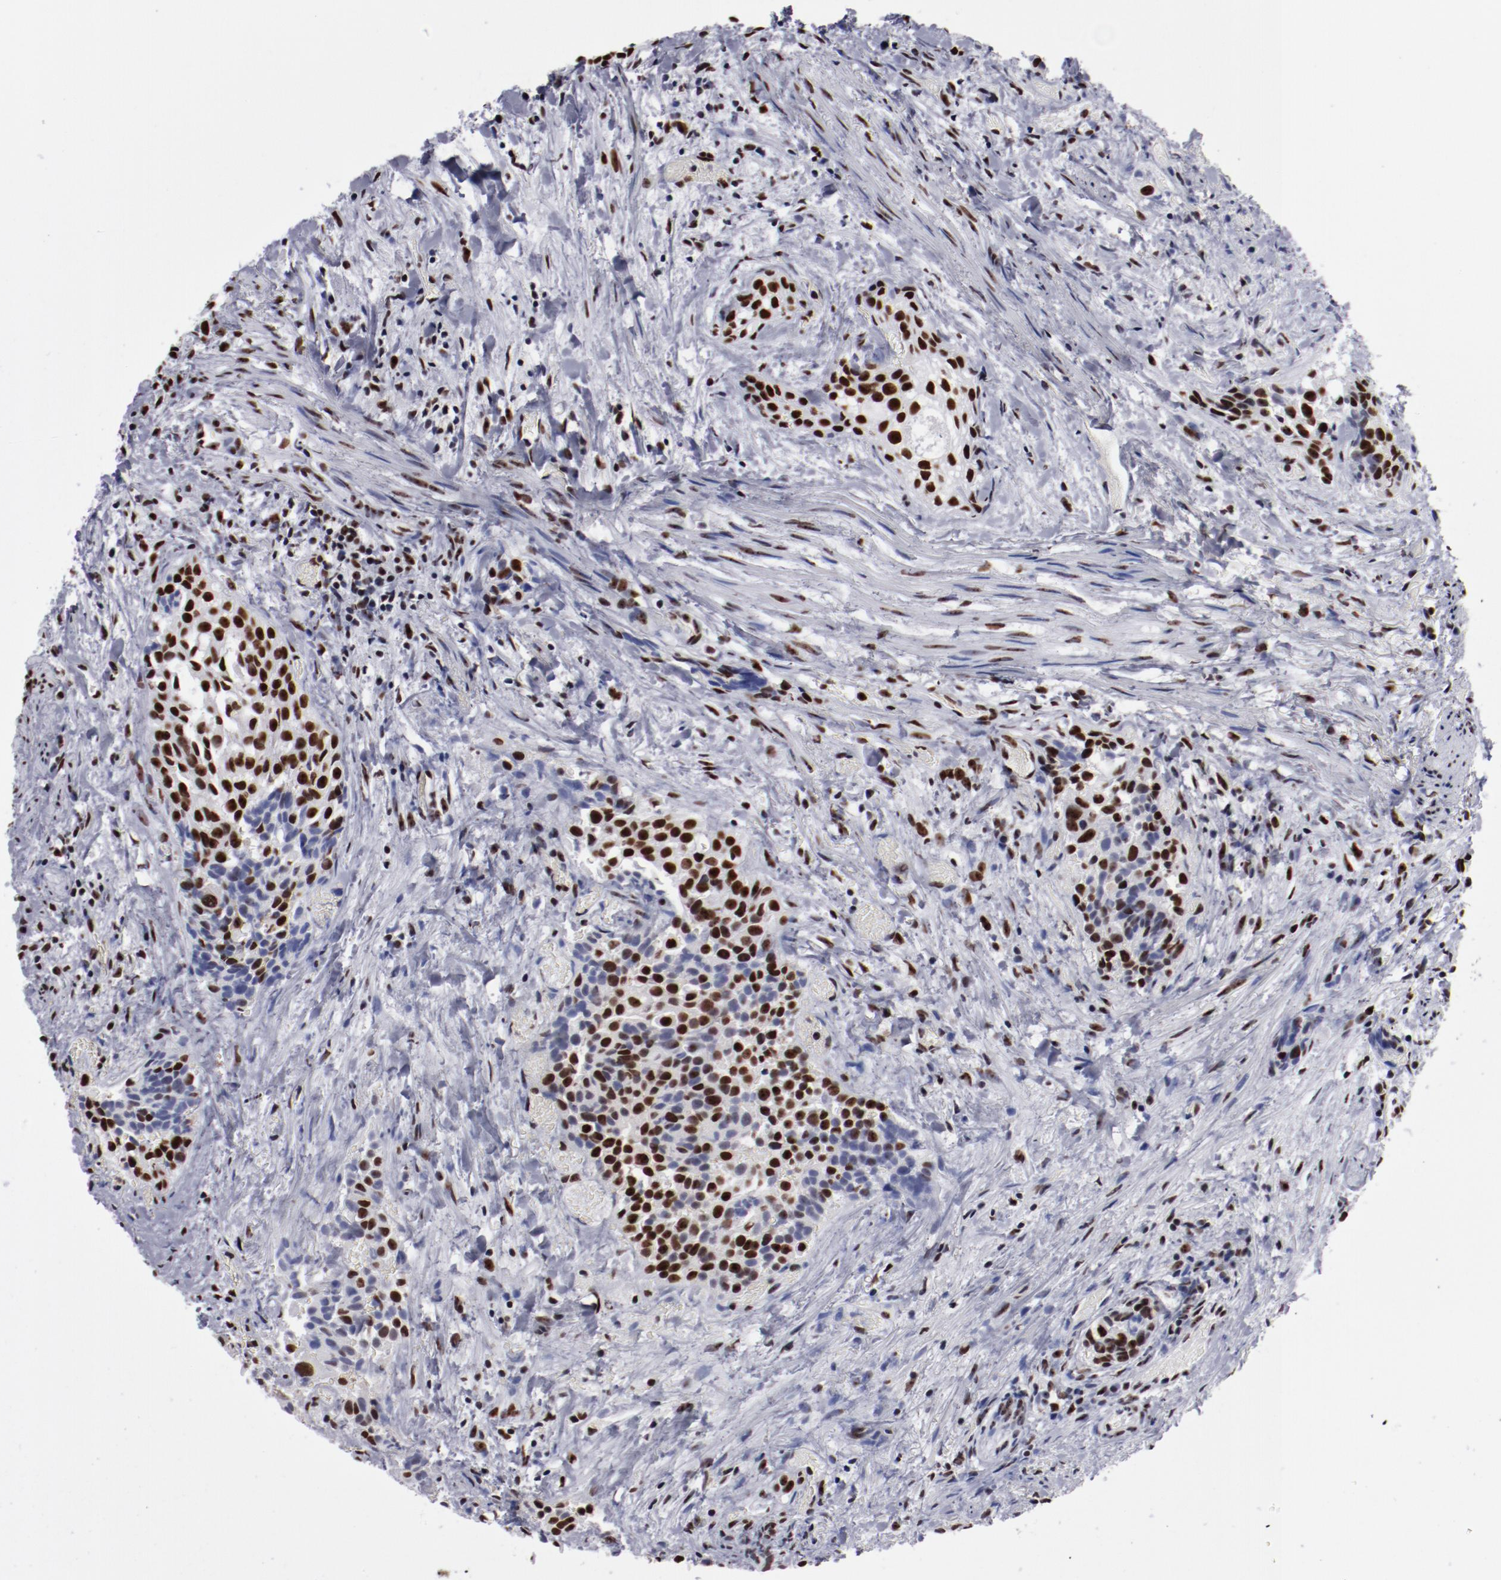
{"staining": {"intensity": "strong", "quantity": ">75%", "location": "nuclear"}, "tissue": "urothelial cancer", "cell_type": "Tumor cells", "image_type": "cancer", "snomed": [{"axis": "morphology", "description": "Urothelial carcinoma, High grade"}, {"axis": "topography", "description": "Urinary bladder"}], "caption": "Approximately >75% of tumor cells in human high-grade urothelial carcinoma exhibit strong nuclear protein staining as visualized by brown immunohistochemical staining.", "gene": "HNRNPA2B1", "patient": {"sex": "female", "age": 78}}